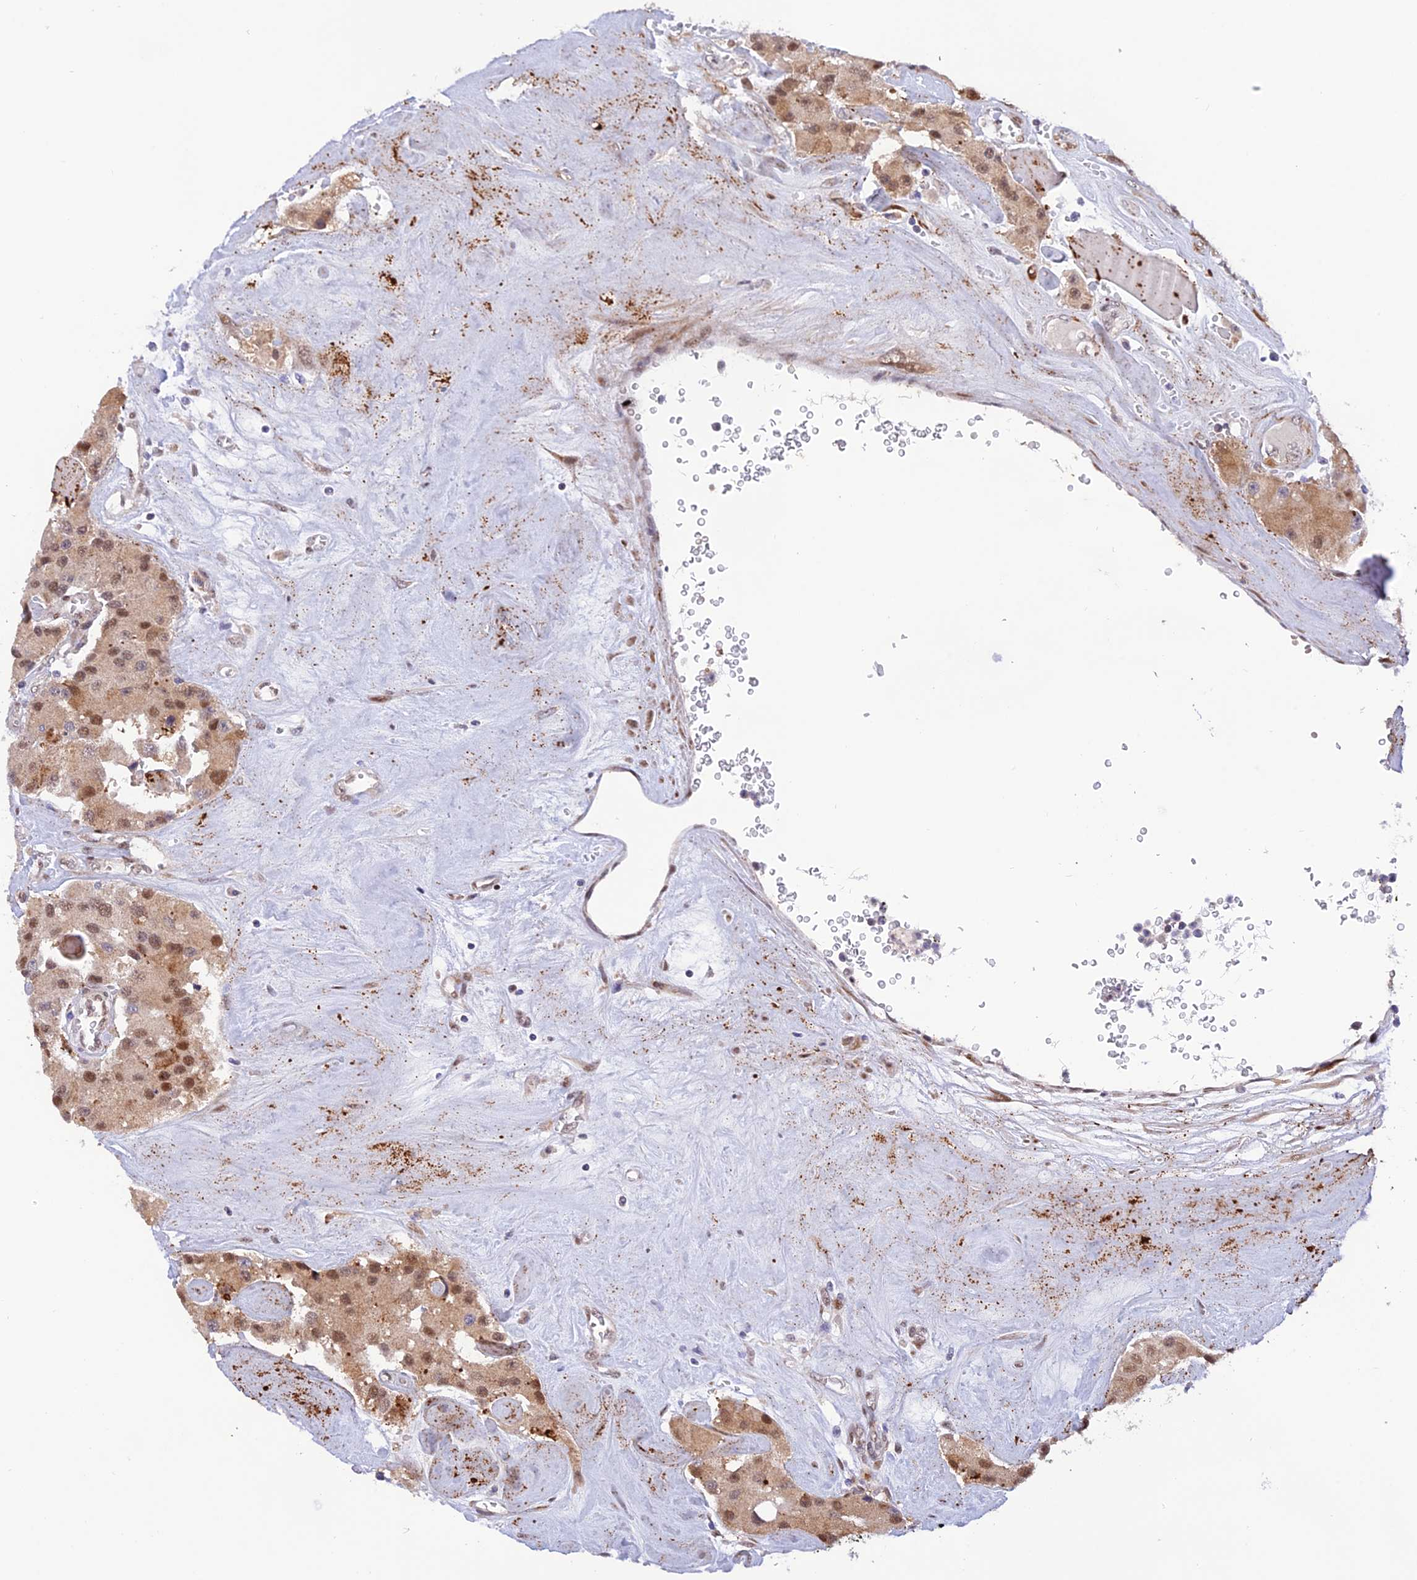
{"staining": {"intensity": "moderate", "quantity": ">75%", "location": "cytoplasmic/membranous,nuclear"}, "tissue": "carcinoid", "cell_type": "Tumor cells", "image_type": "cancer", "snomed": [{"axis": "morphology", "description": "Carcinoid, malignant, NOS"}, {"axis": "topography", "description": "Pancreas"}], "caption": "The micrograph exhibits immunohistochemical staining of carcinoid (malignant). There is moderate cytoplasmic/membranous and nuclear positivity is seen in about >75% of tumor cells.", "gene": "WDR55", "patient": {"sex": "male", "age": 41}}